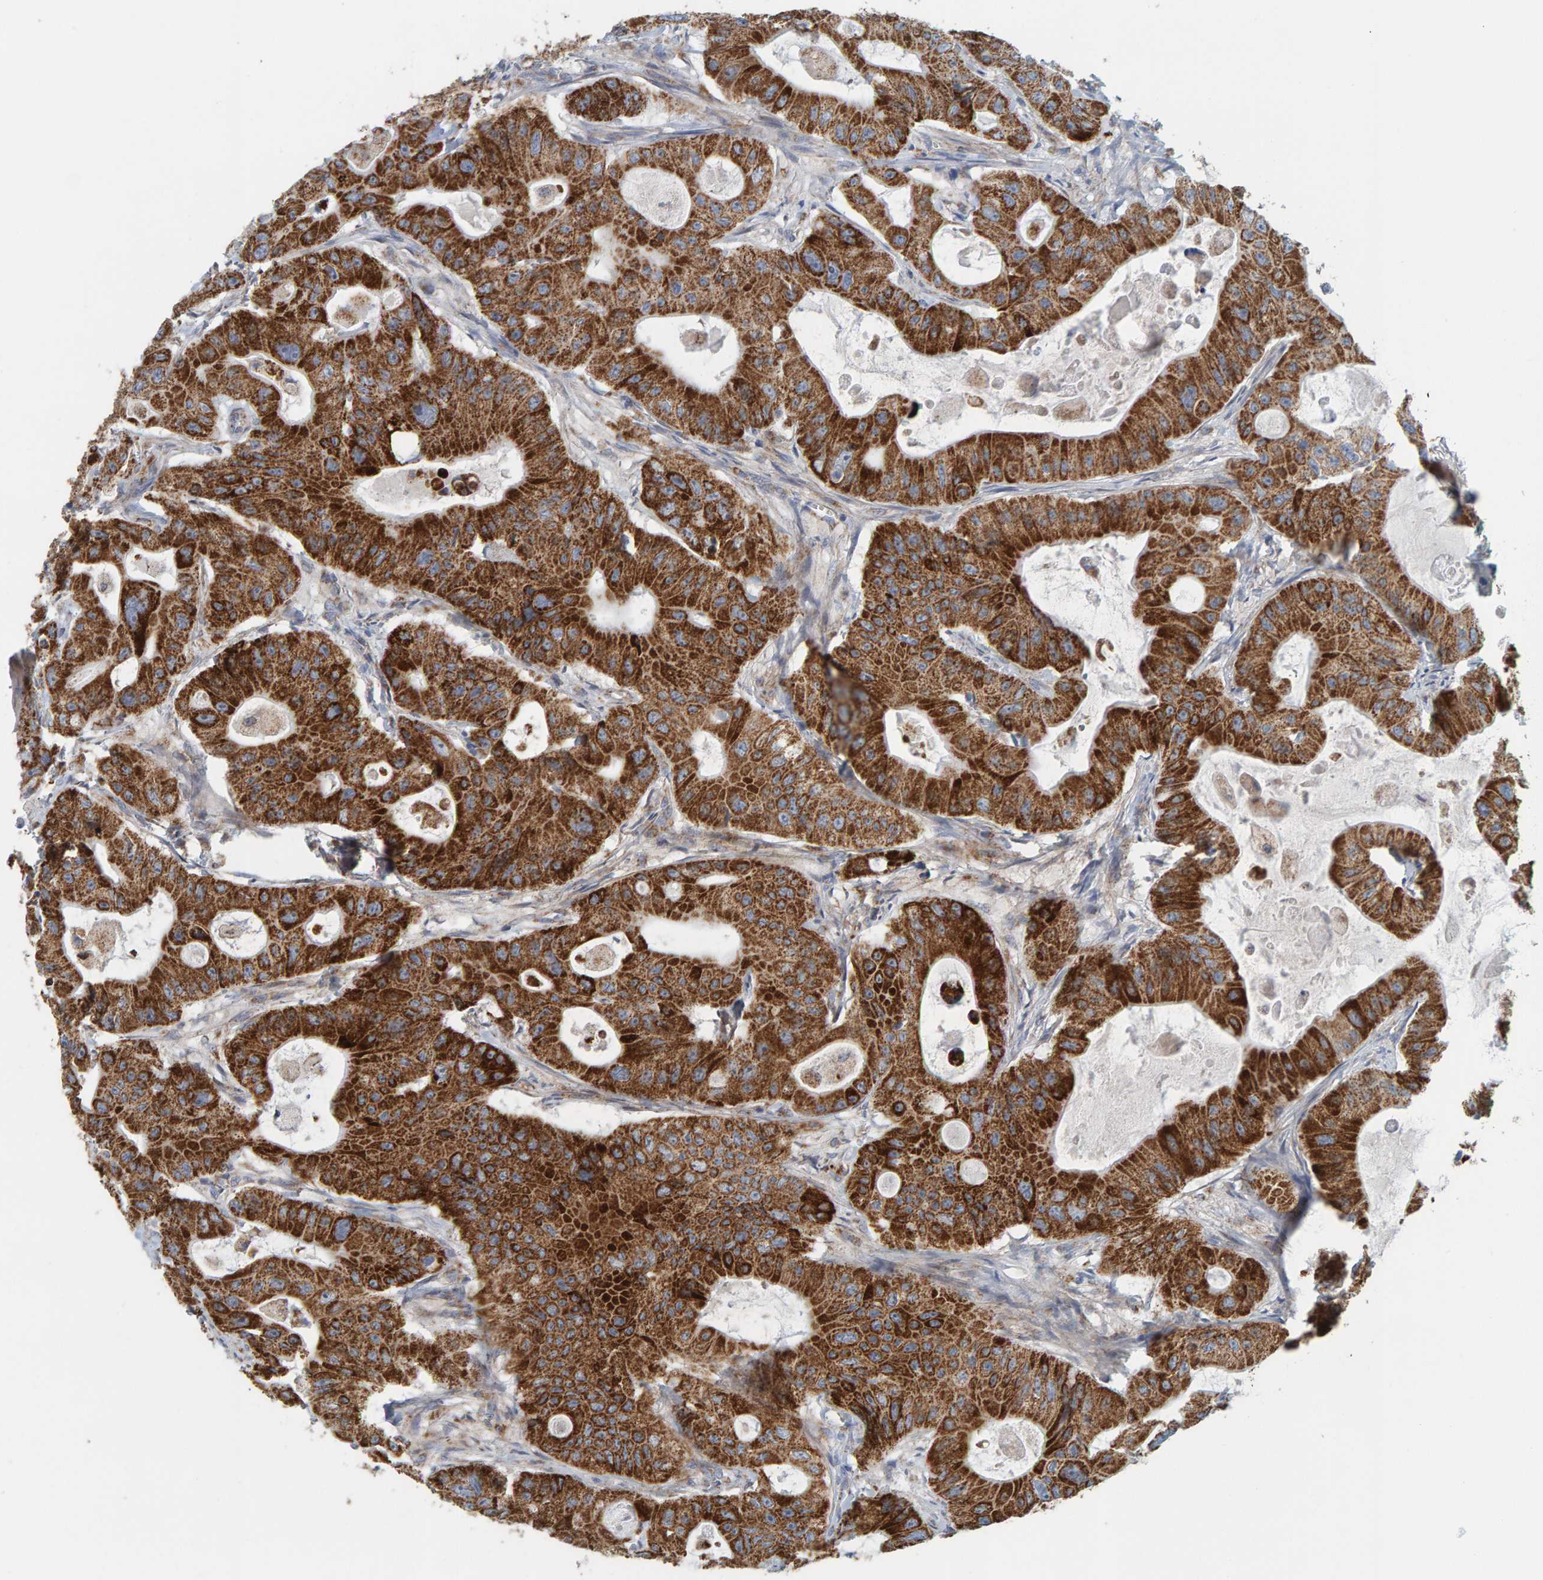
{"staining": {"intensity": "strong", "quantity": ">75%", "location": "cytoplasmic/membranous"}, "tissue": "colorectal cancer", "cell_type": "Tumor cells", "image_type": "cancer", "snomed": [{"axis": "morphology", "description": "Normal tissue, NOS"}, {"axis": "morphology", "description": "Adenocarcinoma, NOS"}, {"axis": "topography", "description": "Rectum"}, {"axis": "topography", "description": "Peripheral nerve tissue"}], "caption": "Strong cytoplasmic/membranous protein staining is identified in about >75% of tumor cells in colorectal cancer.", "gene": "B9D1", "patient": {"sex": "male", "age": 92}}